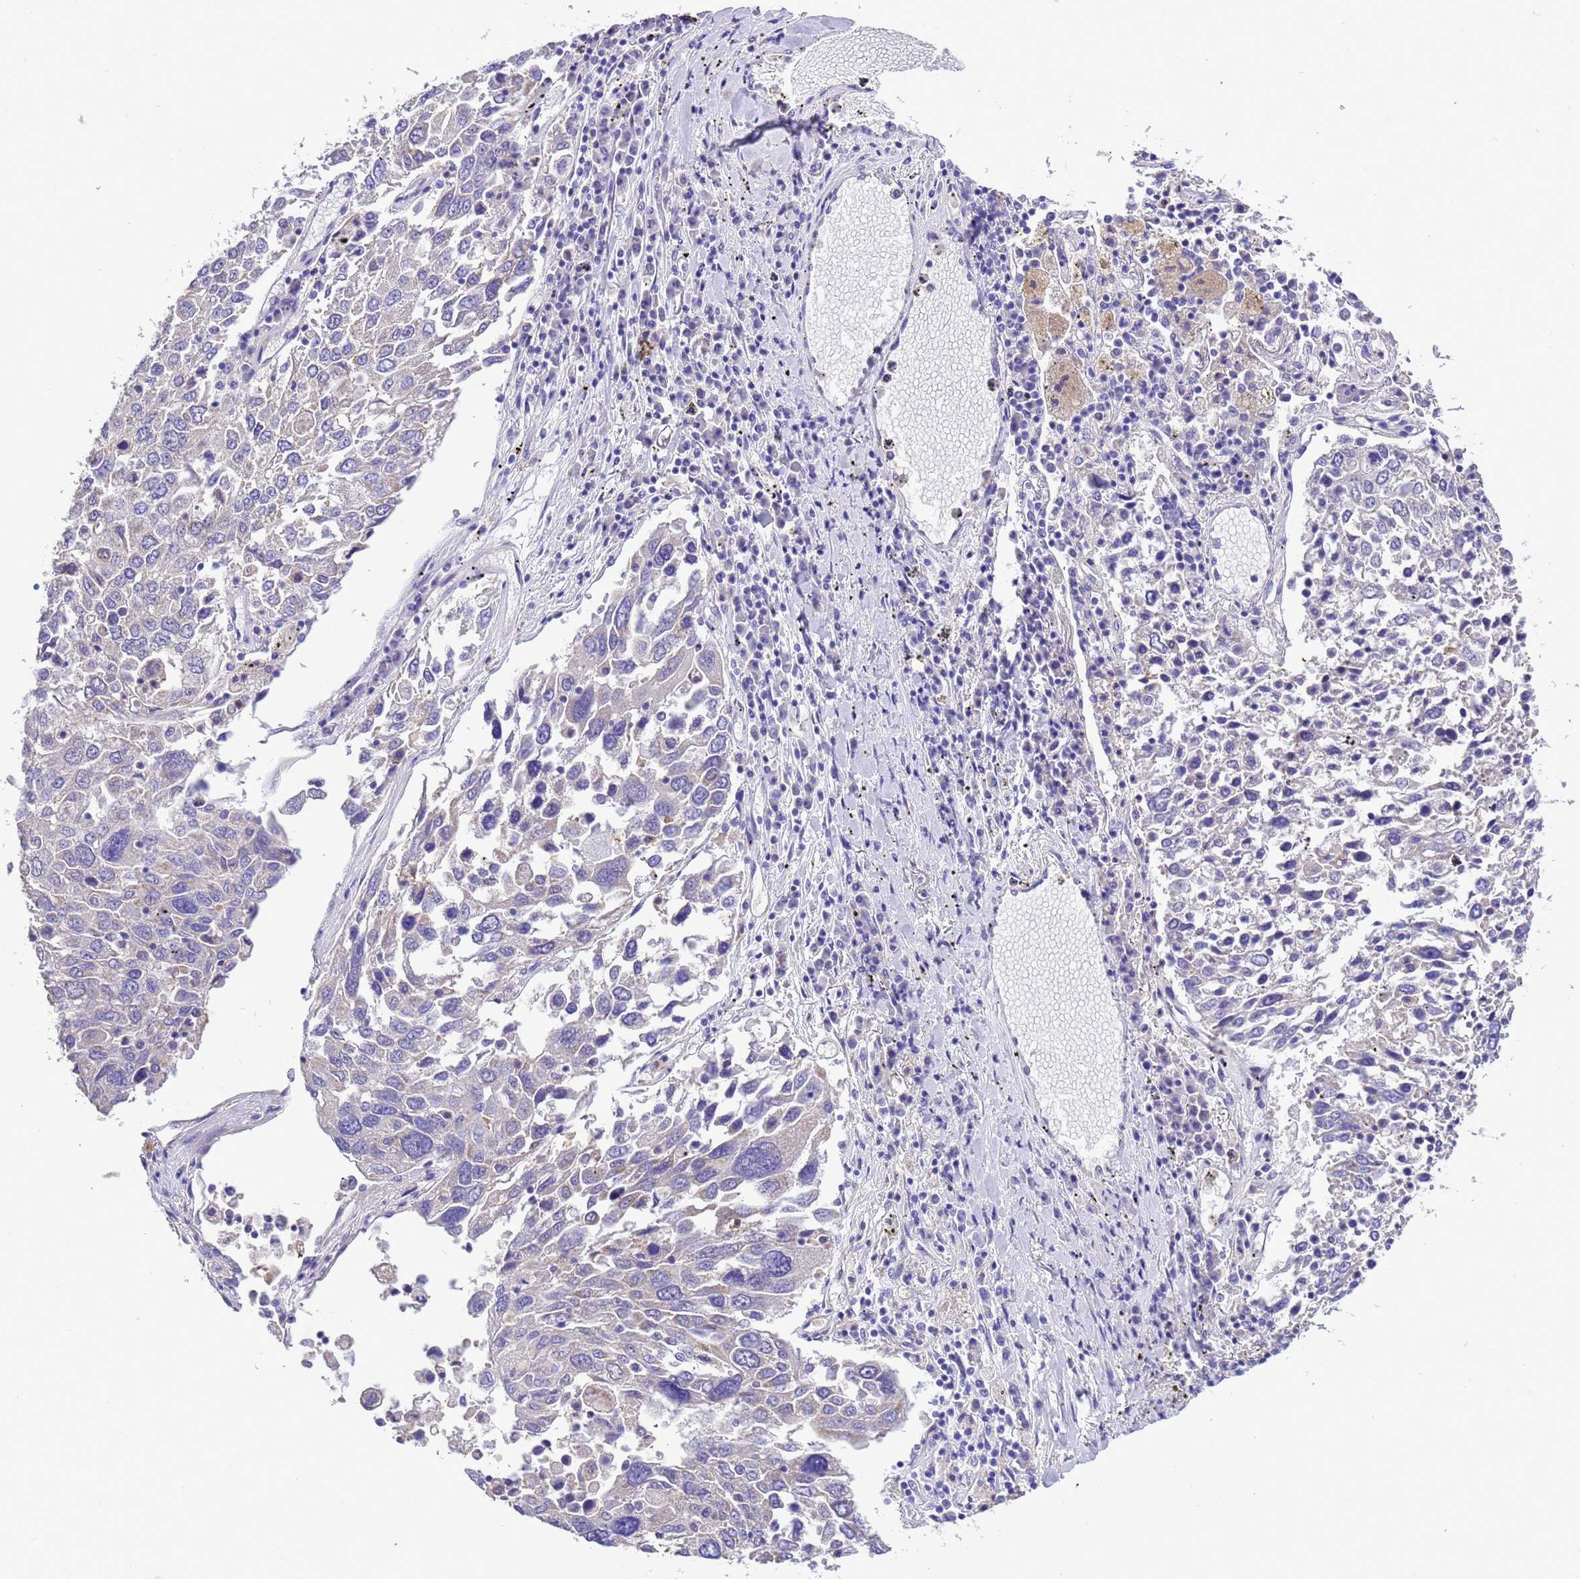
{"staining": {"intensity": "negative", "quantity": "none", "location": "none"}, "tissue": "lung cancer", "cell_type": "Tumor cells", "image_type": "cancer", "snomed": [{"axis": "morphology", "description": "Squamous cell carcinoma, NOS"}, {"axis": "topography", "description": "Lung"}], "caption": "Tumor cells show no significant staining in squamous cell carcinoma (lung).", "gene": "KICS2", "patient": {"sex": "male", "age": 65}}